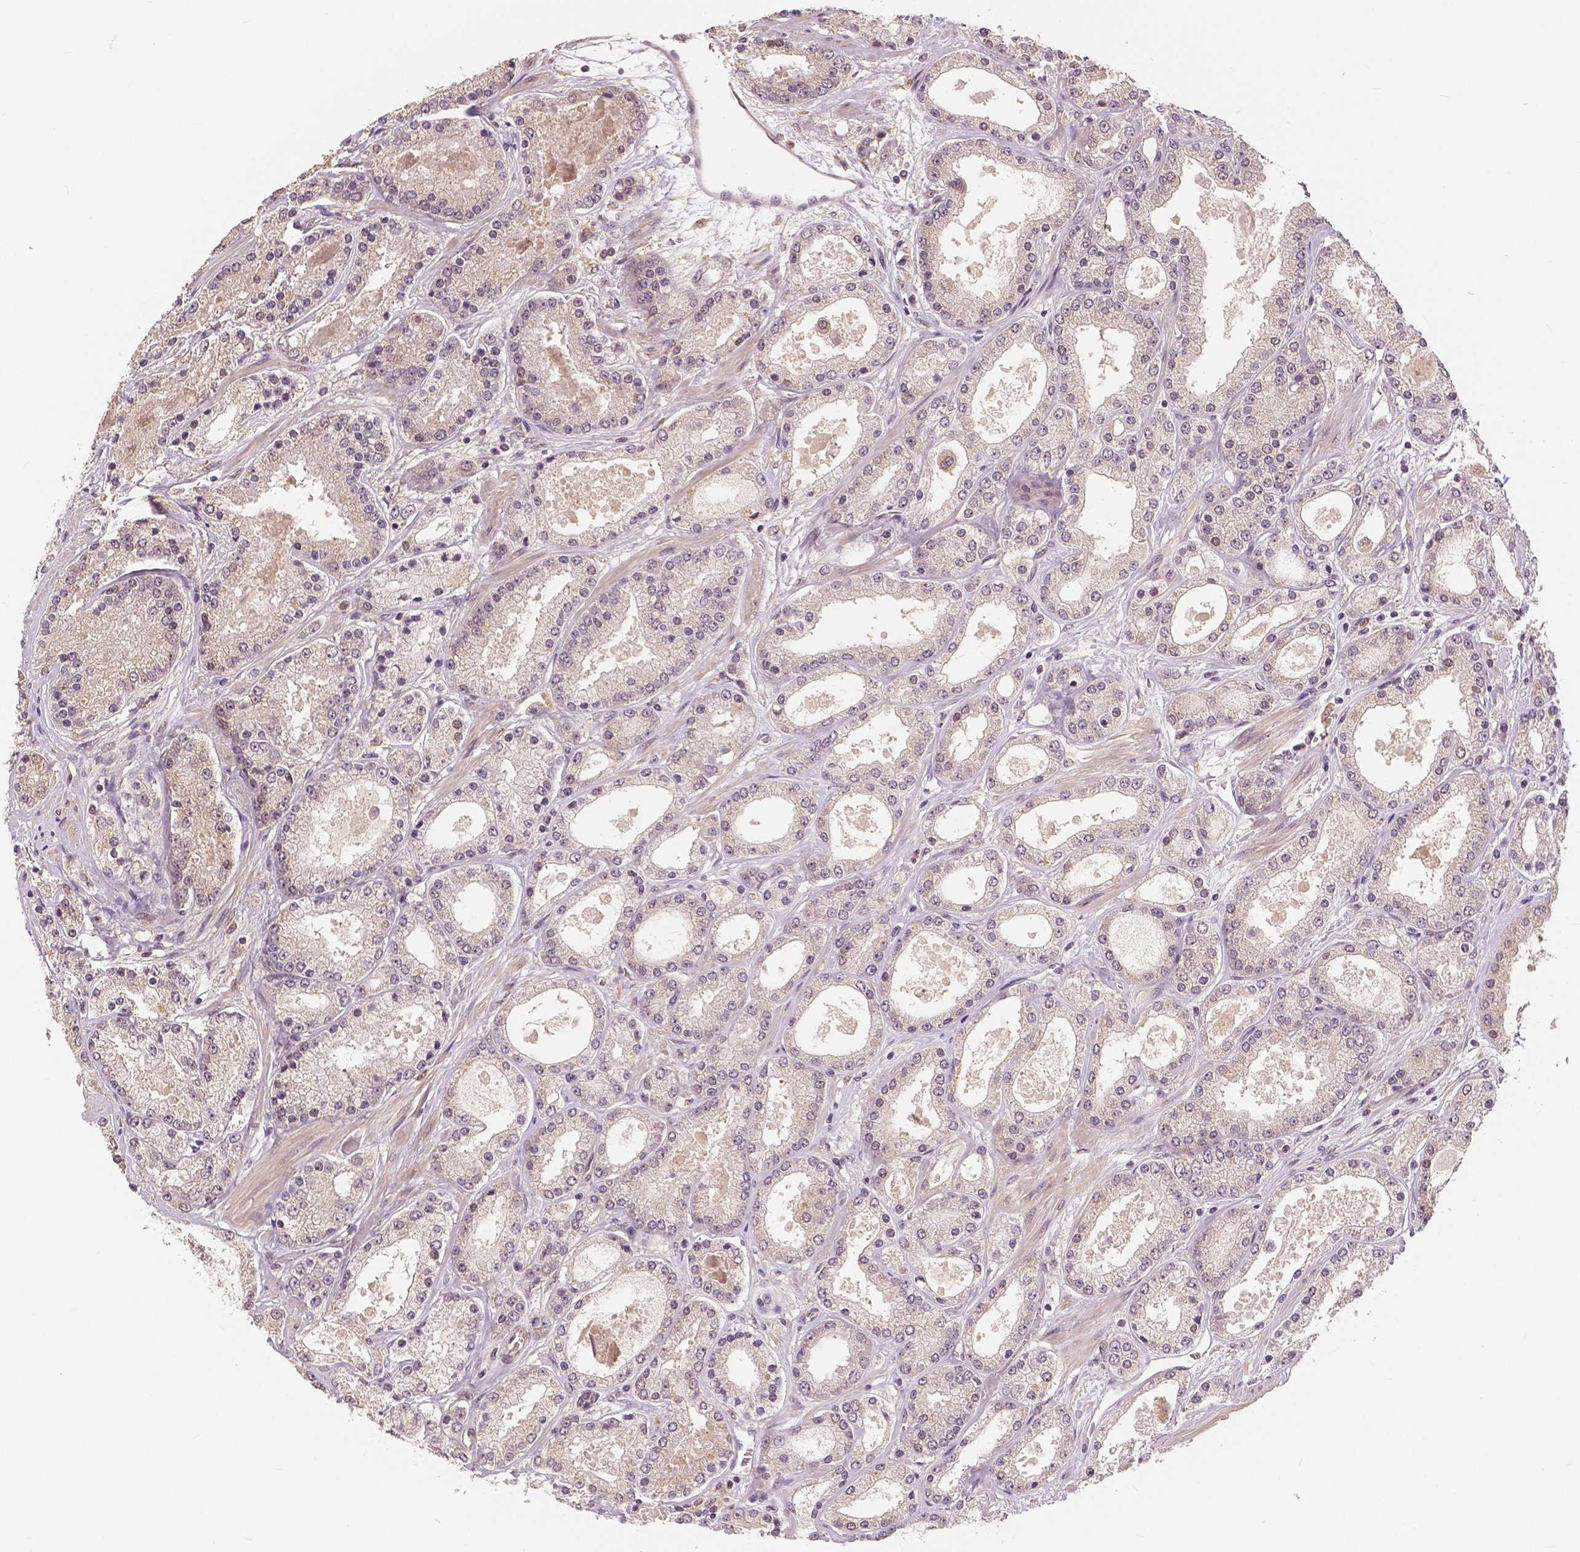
{"staining": {"intensity": "weak", "quantity": "<25%", "location": "nuclear"}, "tissue": "prostate cancer", "cell_type": "Tumor cells", "image_type": "cancer", "snomed": [{"axis": "morphology", "description": "Adenocarcinoma, High grade"}, {"axis": "topography", "description": "Prostate"}], "caption": "Immunohistochemical staining of high-grade adenocarcinoma (prostate) demonstrates no significant expression in tumor cells.", "gene": "MAP1LC3B", "patient": {"sex": "male", "age": 67}}